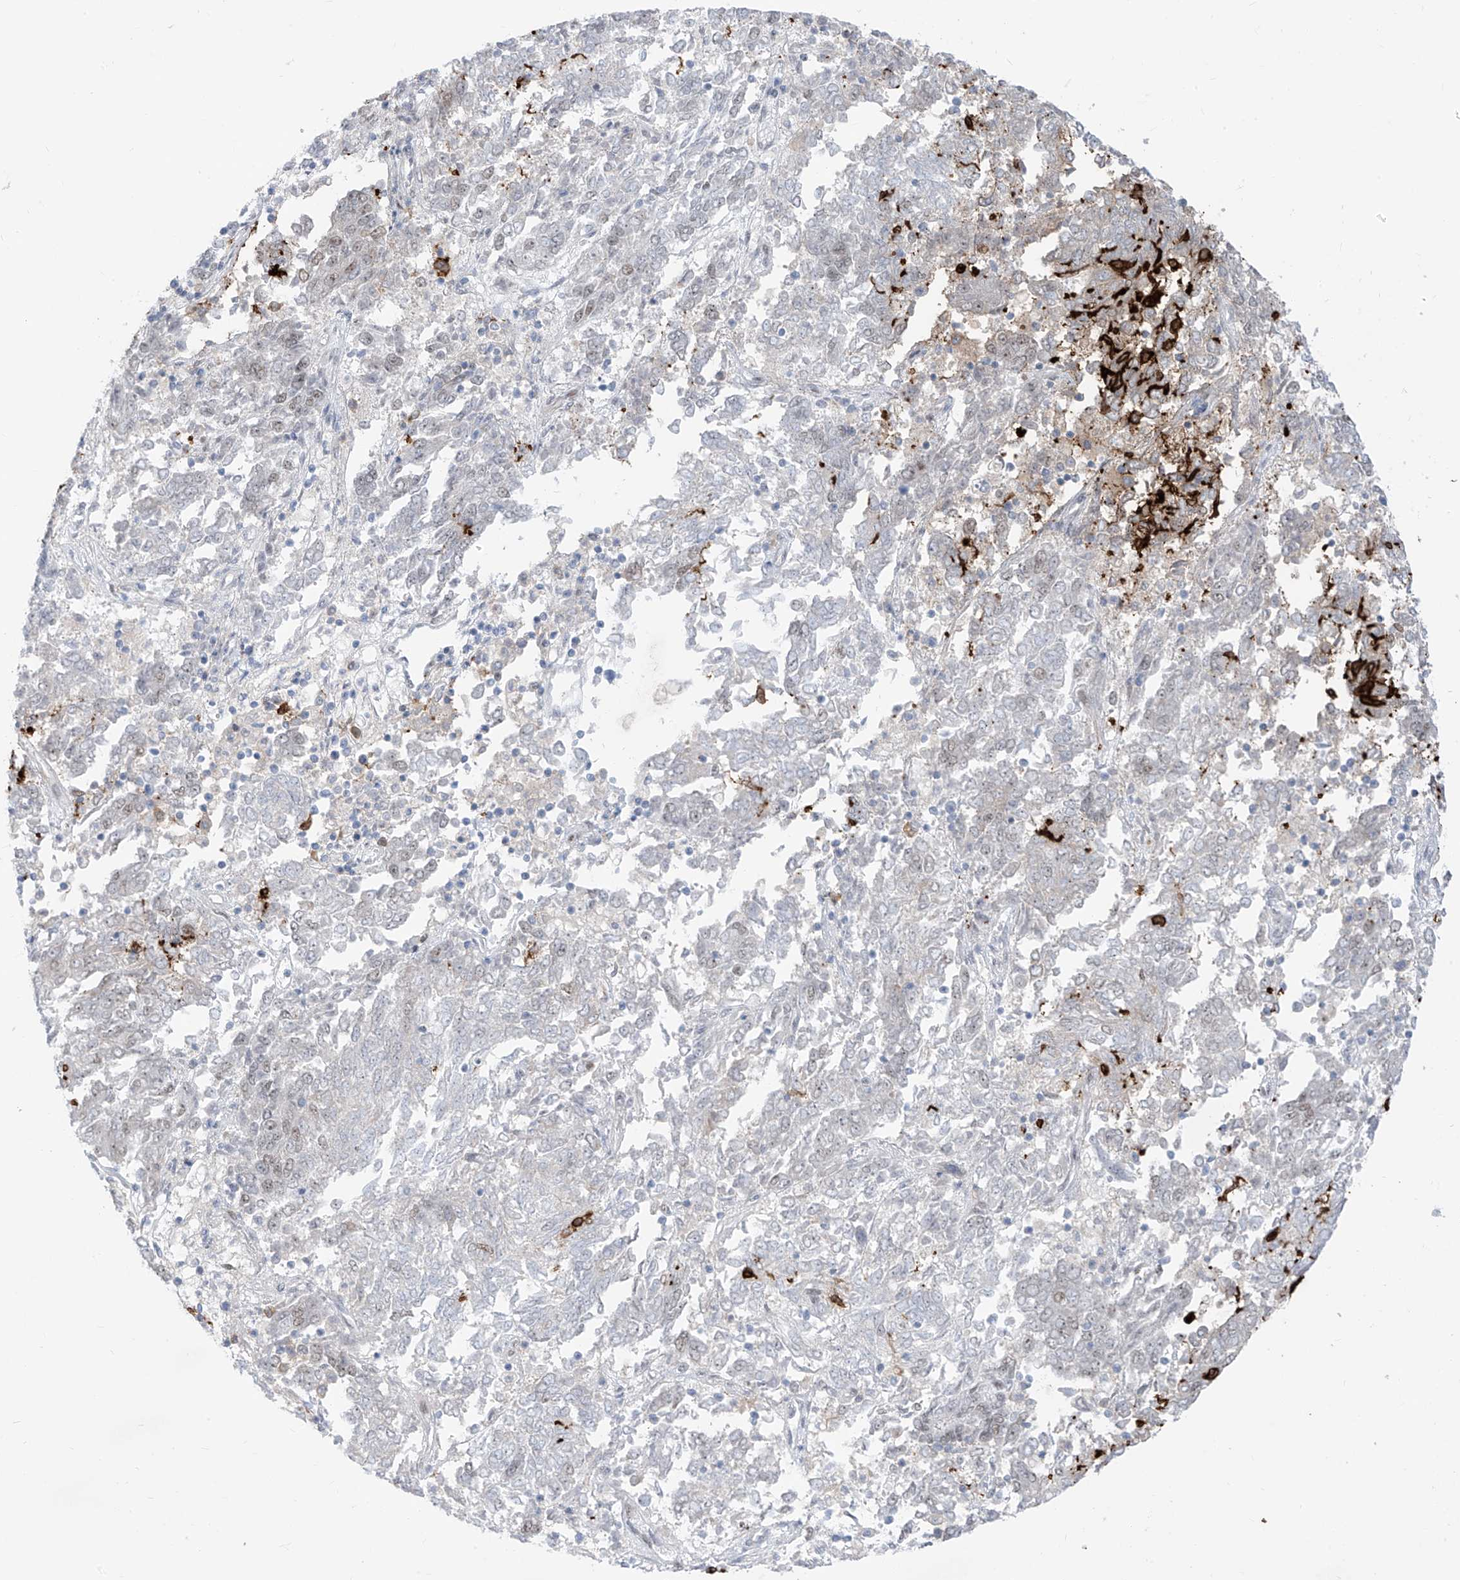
{"staining": {"intensity": "negative", "quantity": "none", "location": "none"}, "tissue": "endometrial cancer", "cell_type": "Tumor cells", "image_type": "cancer", "snomed": [{"axis": "morphology", "description": "Adenocarcinoma, NOS"}, {"axis": "topography", "description": "Endometrium"}], "caption": "Tumor cells show no significant protein positivity in endometrial cancer (adenocarcinoma).", "gene": "LIN9", "patient": {"sex": "female", "age": 80}}